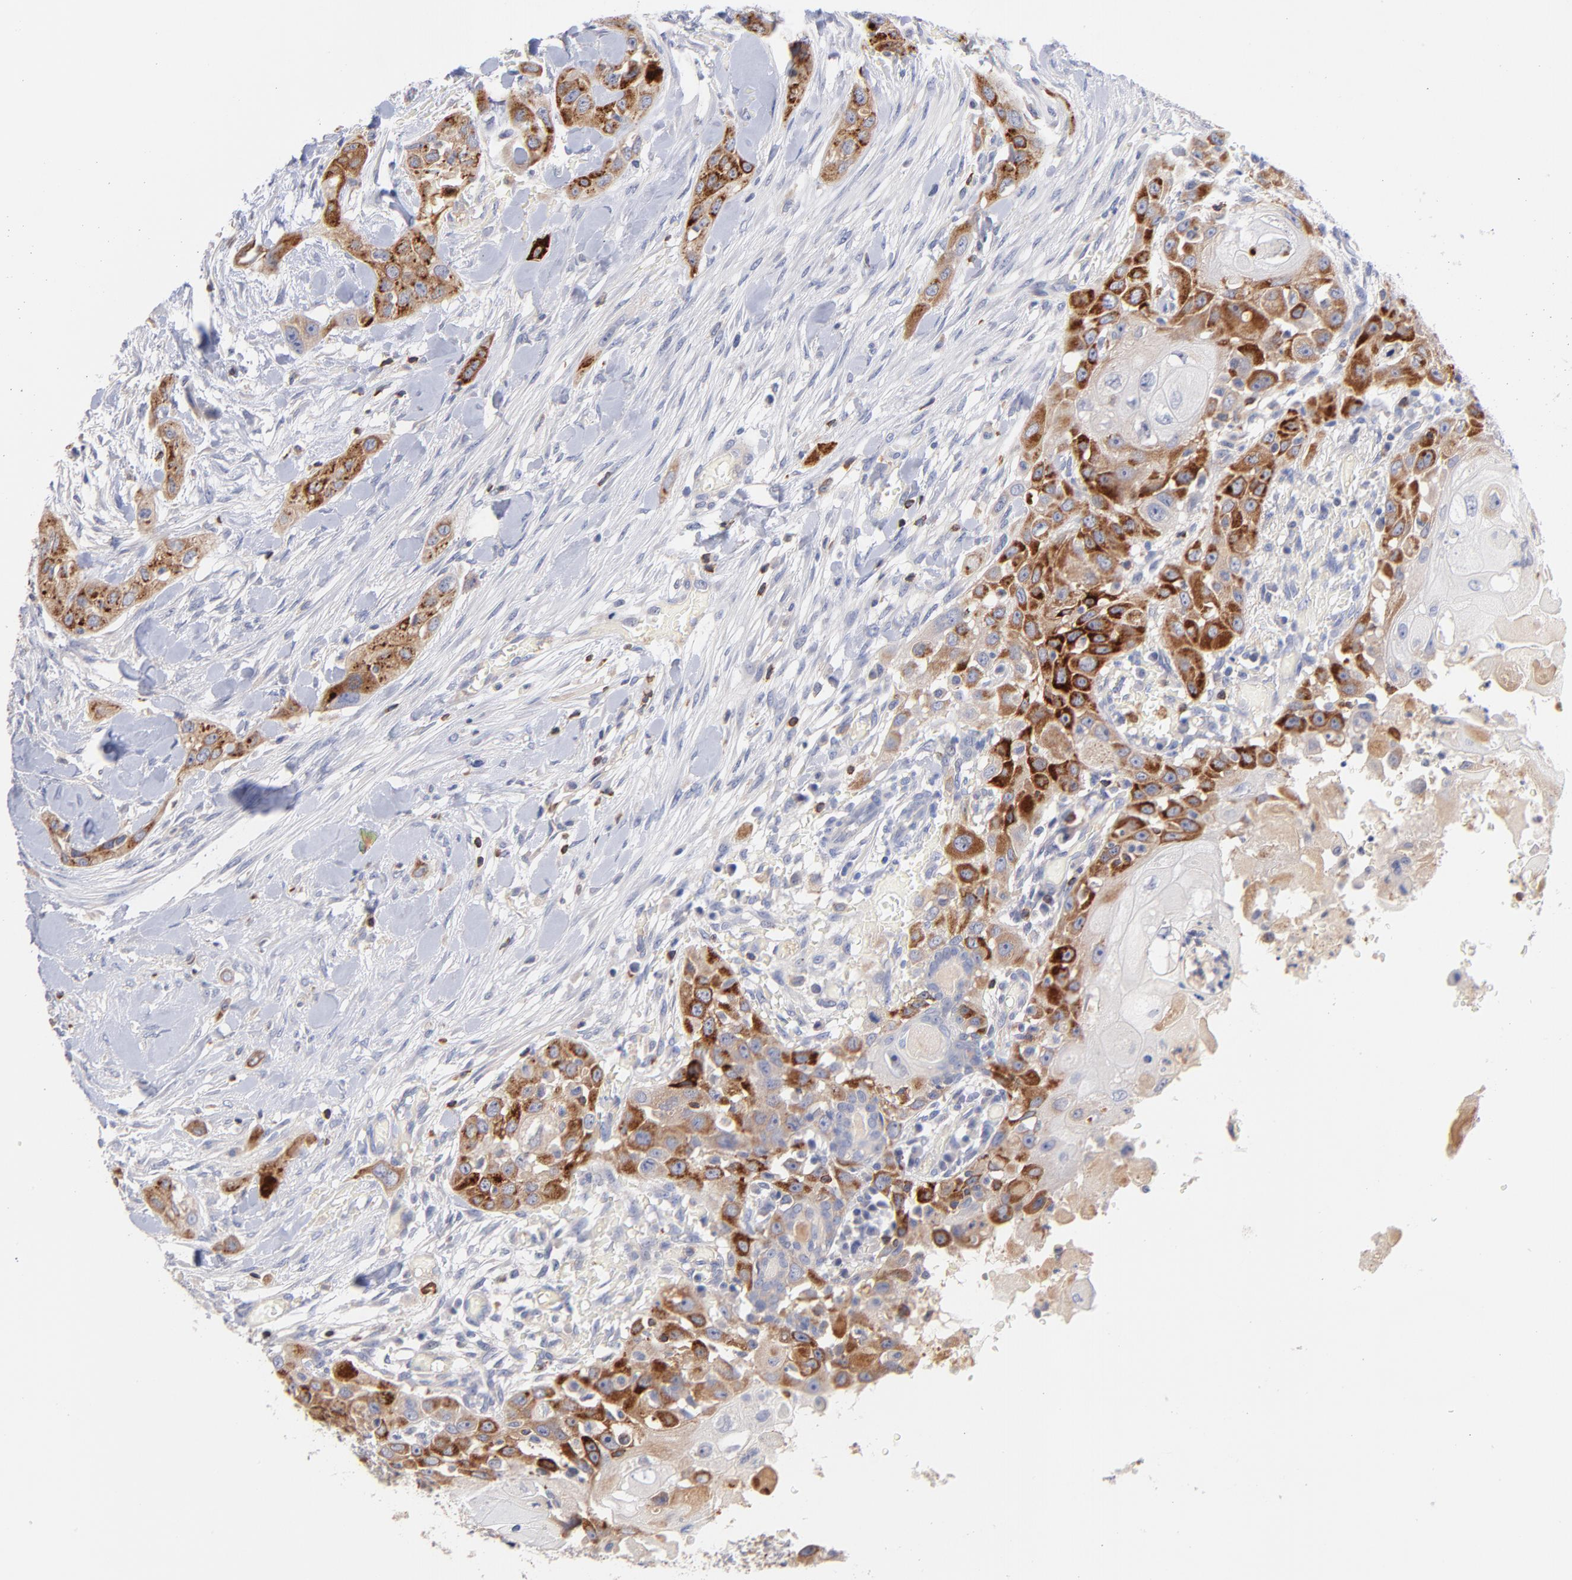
{"staining": {"intensity": "strong", "quantity": "25%-75%", "location": "cytoplasmic/membranous"}, "tissue": "head and neck cancer", "cell_type": "Tumor cells", "image_type": "cancer", "snomed": [{"axis": "morphology", "description": "Neoplasm, malignant, NOS"}, {"axis": "topography", "description": "Salivary gland"}, {"axis": "topography", "description": "Head-Neck"}], "caption": "Head and neck neoplasm (malignant) was stained to show a protein in brown. There is high levels of strong cytoplasmic/membranous expression in about 25%-75% of tumor cells. The staining is performed using DAB brown chromogen to label protein expression. The nuclei are counter-stained blue using hematoxylin.", "gene": "KREMEN2", "patient": {"sex": "male", "age": 43}}